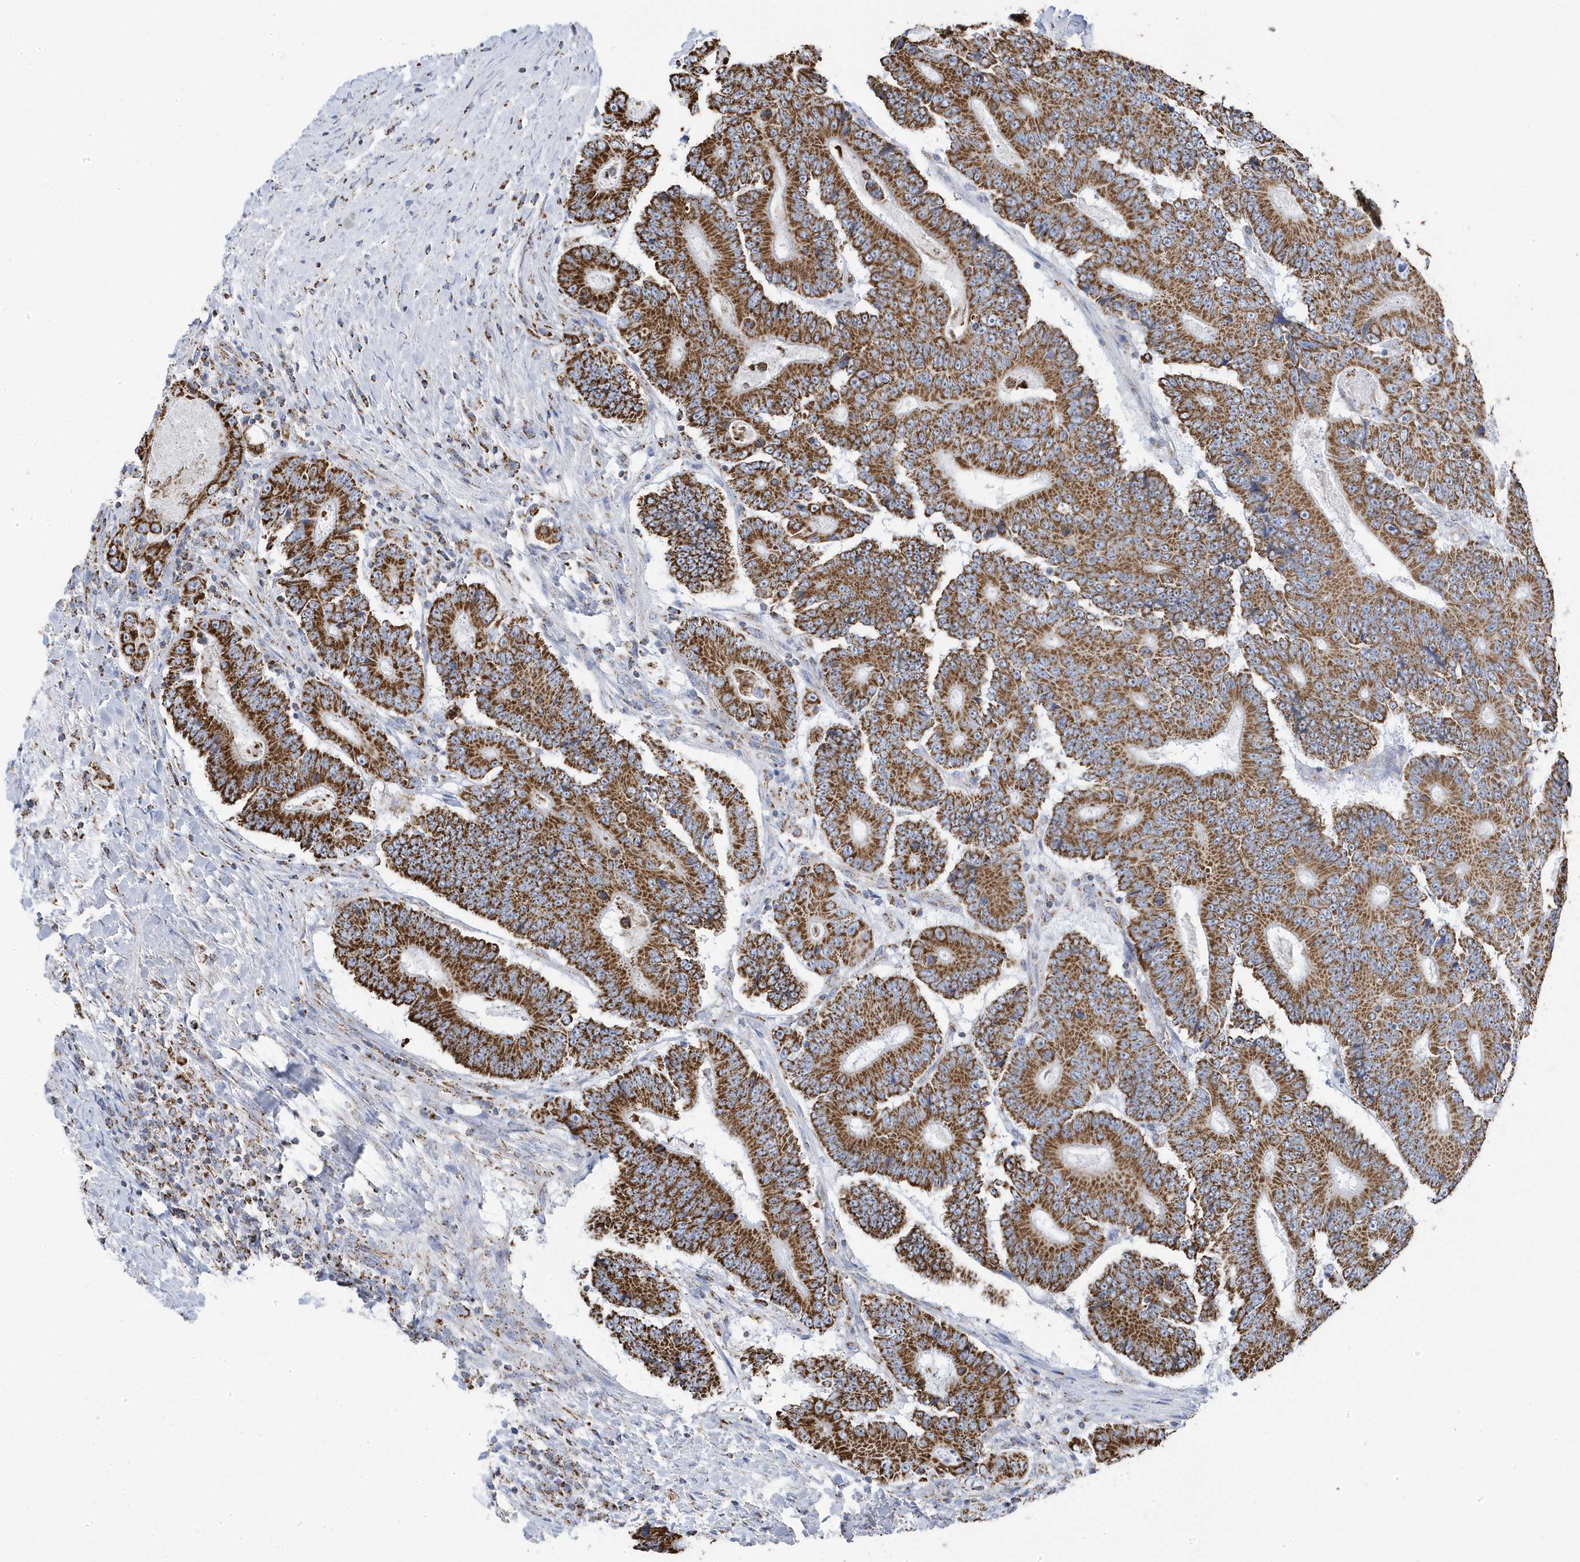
{"staining": {"intensity": "strong", "quantity": ">75%", "location": "cytoplasmic/membranous"}, "tissue": "colorectal cancer", "cell_type": "Tumor cells", "image_type": "cancer", "snomed": [{"axis": "morphology", "description": "Adenocarcinoma, NOS"}, {"axis": "topography", "description": "Colon"}], "caption": "Colorectal cancer stained for a protein (brown) demonstrates strong cytoplasmic/membranous positive expression in about >75% of tumor cells.", "gene": "GTPBP8", "patient": {"sex": "male", "age": 83}}